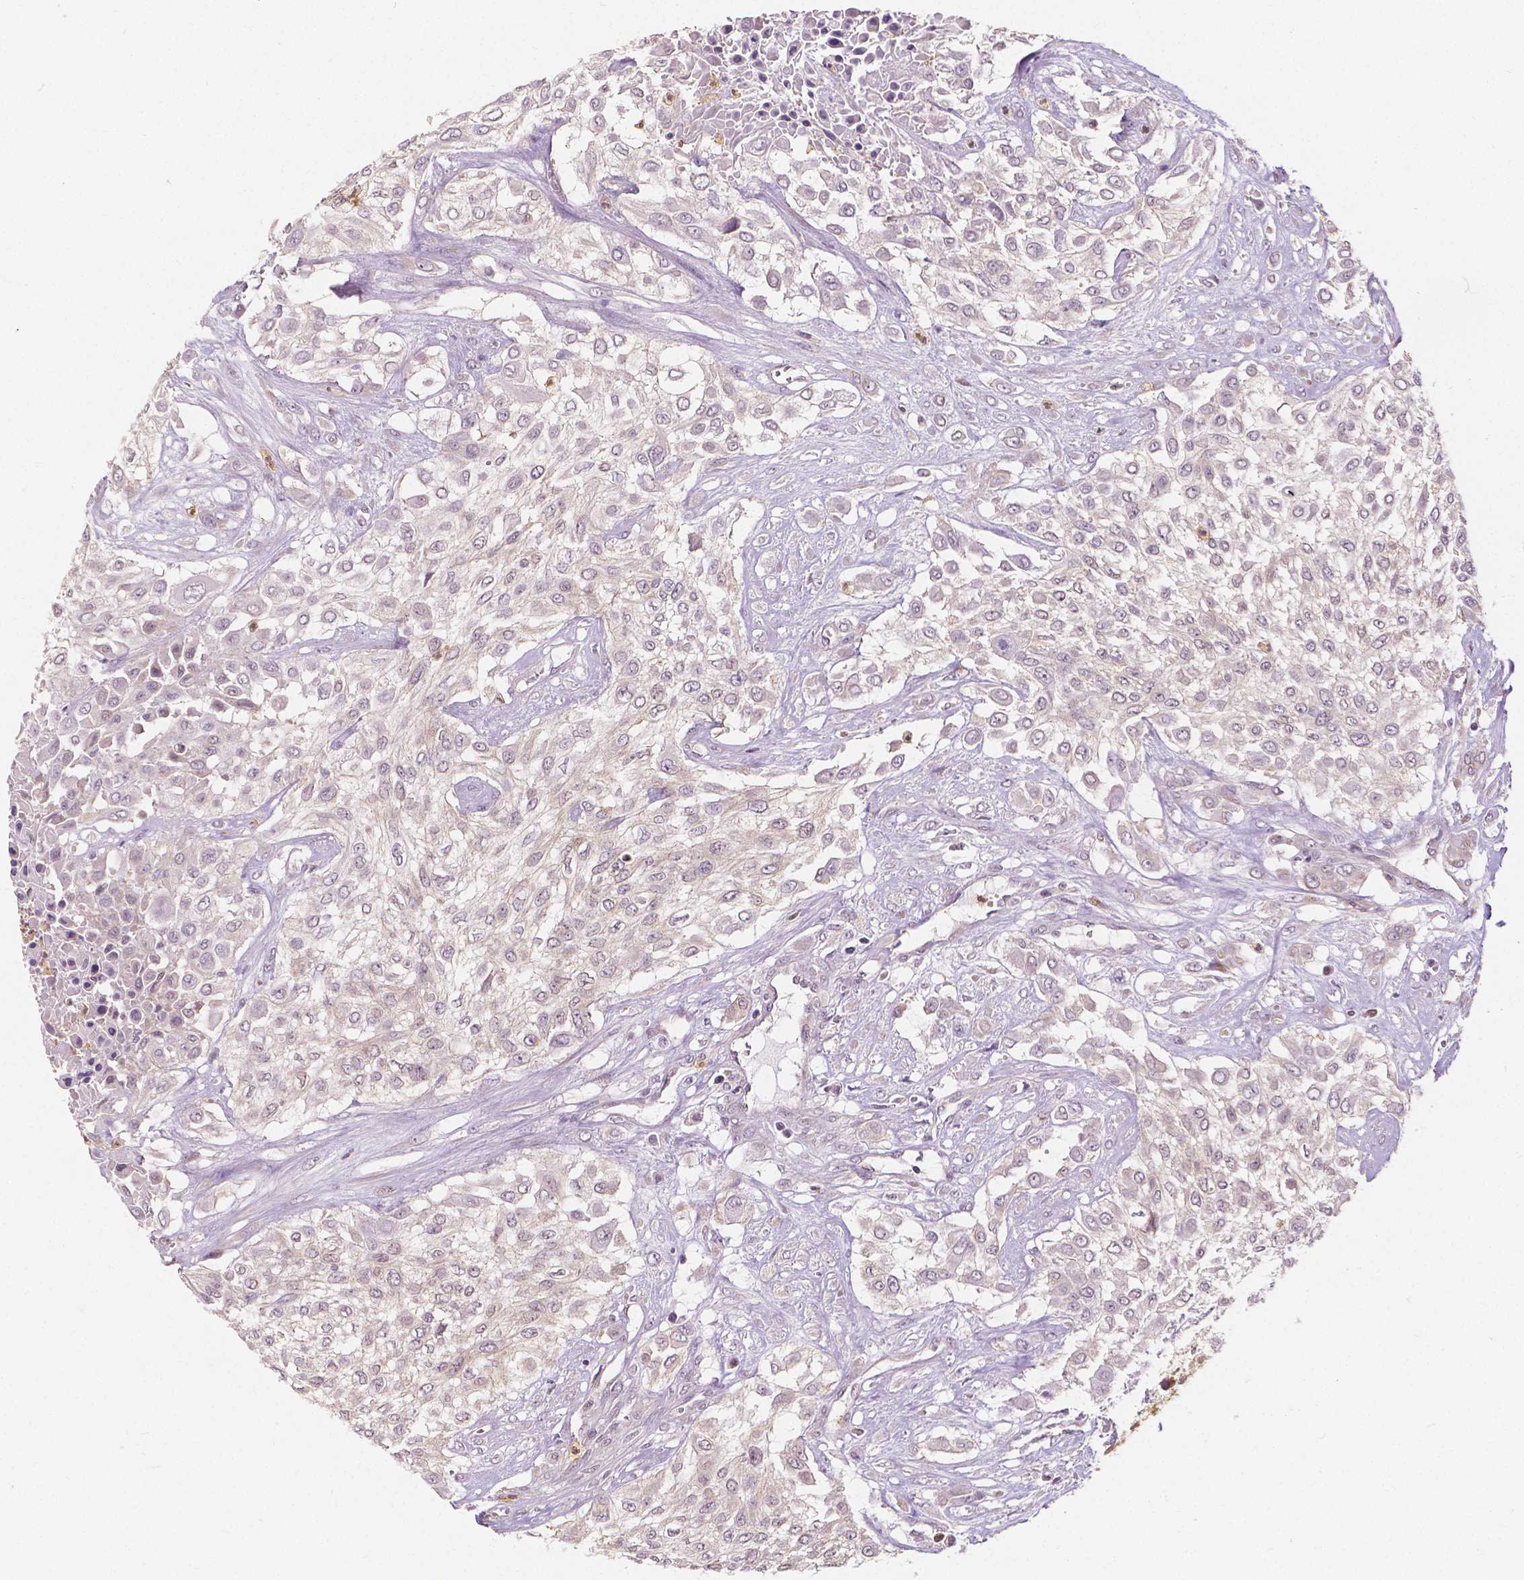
{"staining": {"intensity": "negative", "quantity": "none", "location": "none"}, "tissue": "urothelial cancer", "cell_type": "Tumor cells", "image_type": "cancer", "snomed": [{"axis": "morphology", "description": "Urothelial carcinoma, High grade"}, {"axis": "topography", "description": "Urinary bladder"}], "caption": "High power microscopy histopathology image of an IHC photomicrograph of urothelial carcinoma (high-grade), revealing no significant positivity in tumor cells.", "gene": "NAPRT", "patient": {"sex": "male", "age": 57}}